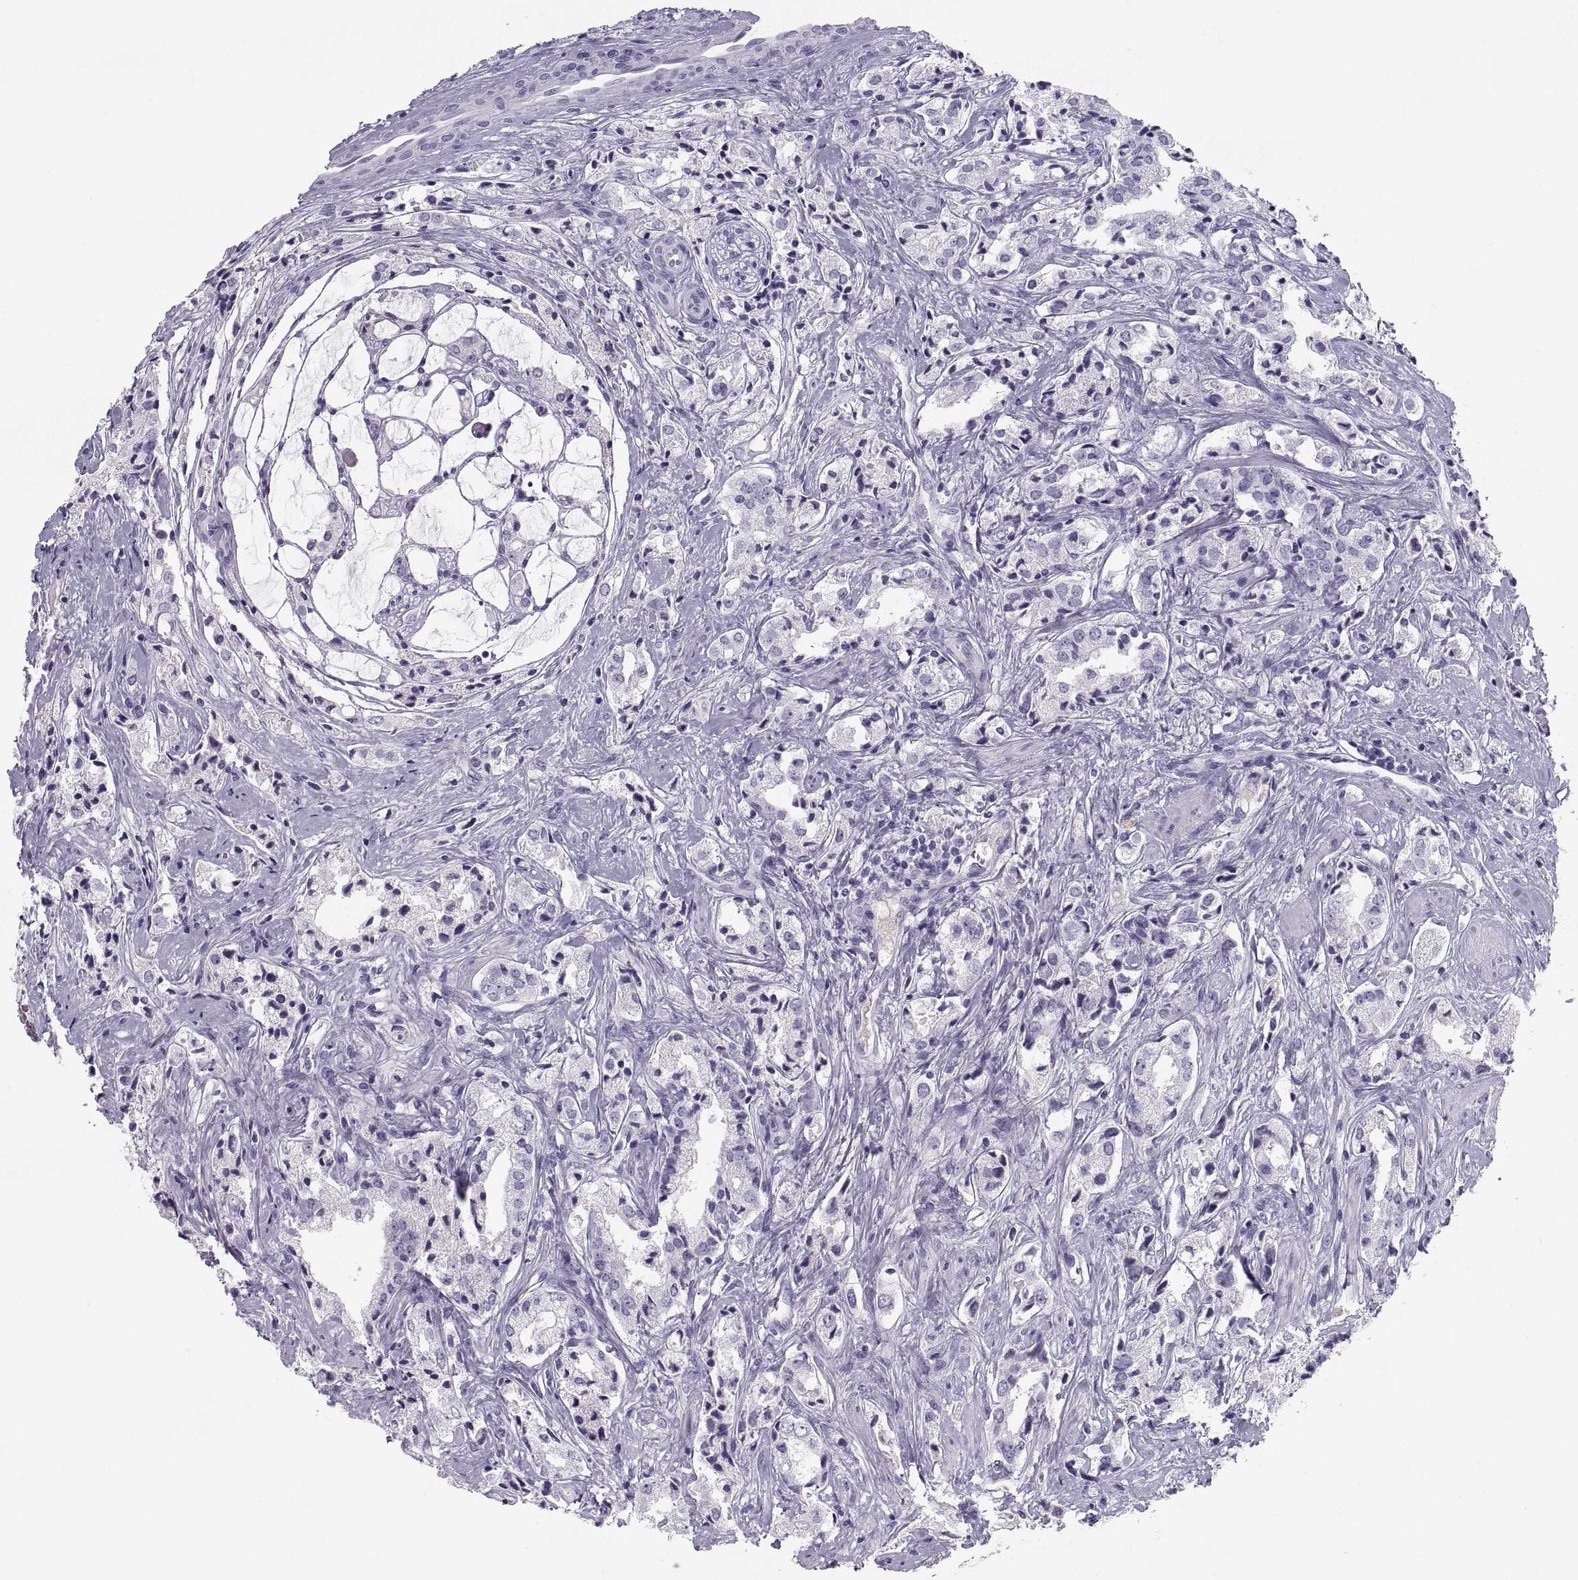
{"staining": {"intensity": "negative", "quantity": "none", "location": "none"}, "tissue": "prostate cancer", "cell_type": "Tumor cells", "image_type": "cancer", "snomed": [{"axis": "morphology", "description": "Adenocarcinoma, NOS"}, {"axis": "topography", "description": "Prostate"}], "caption": "There is no significant staining in tumor cells of prostate cancer.", "gene": "MAGEB2", "patient": {"sex": "male", "age": 66}}